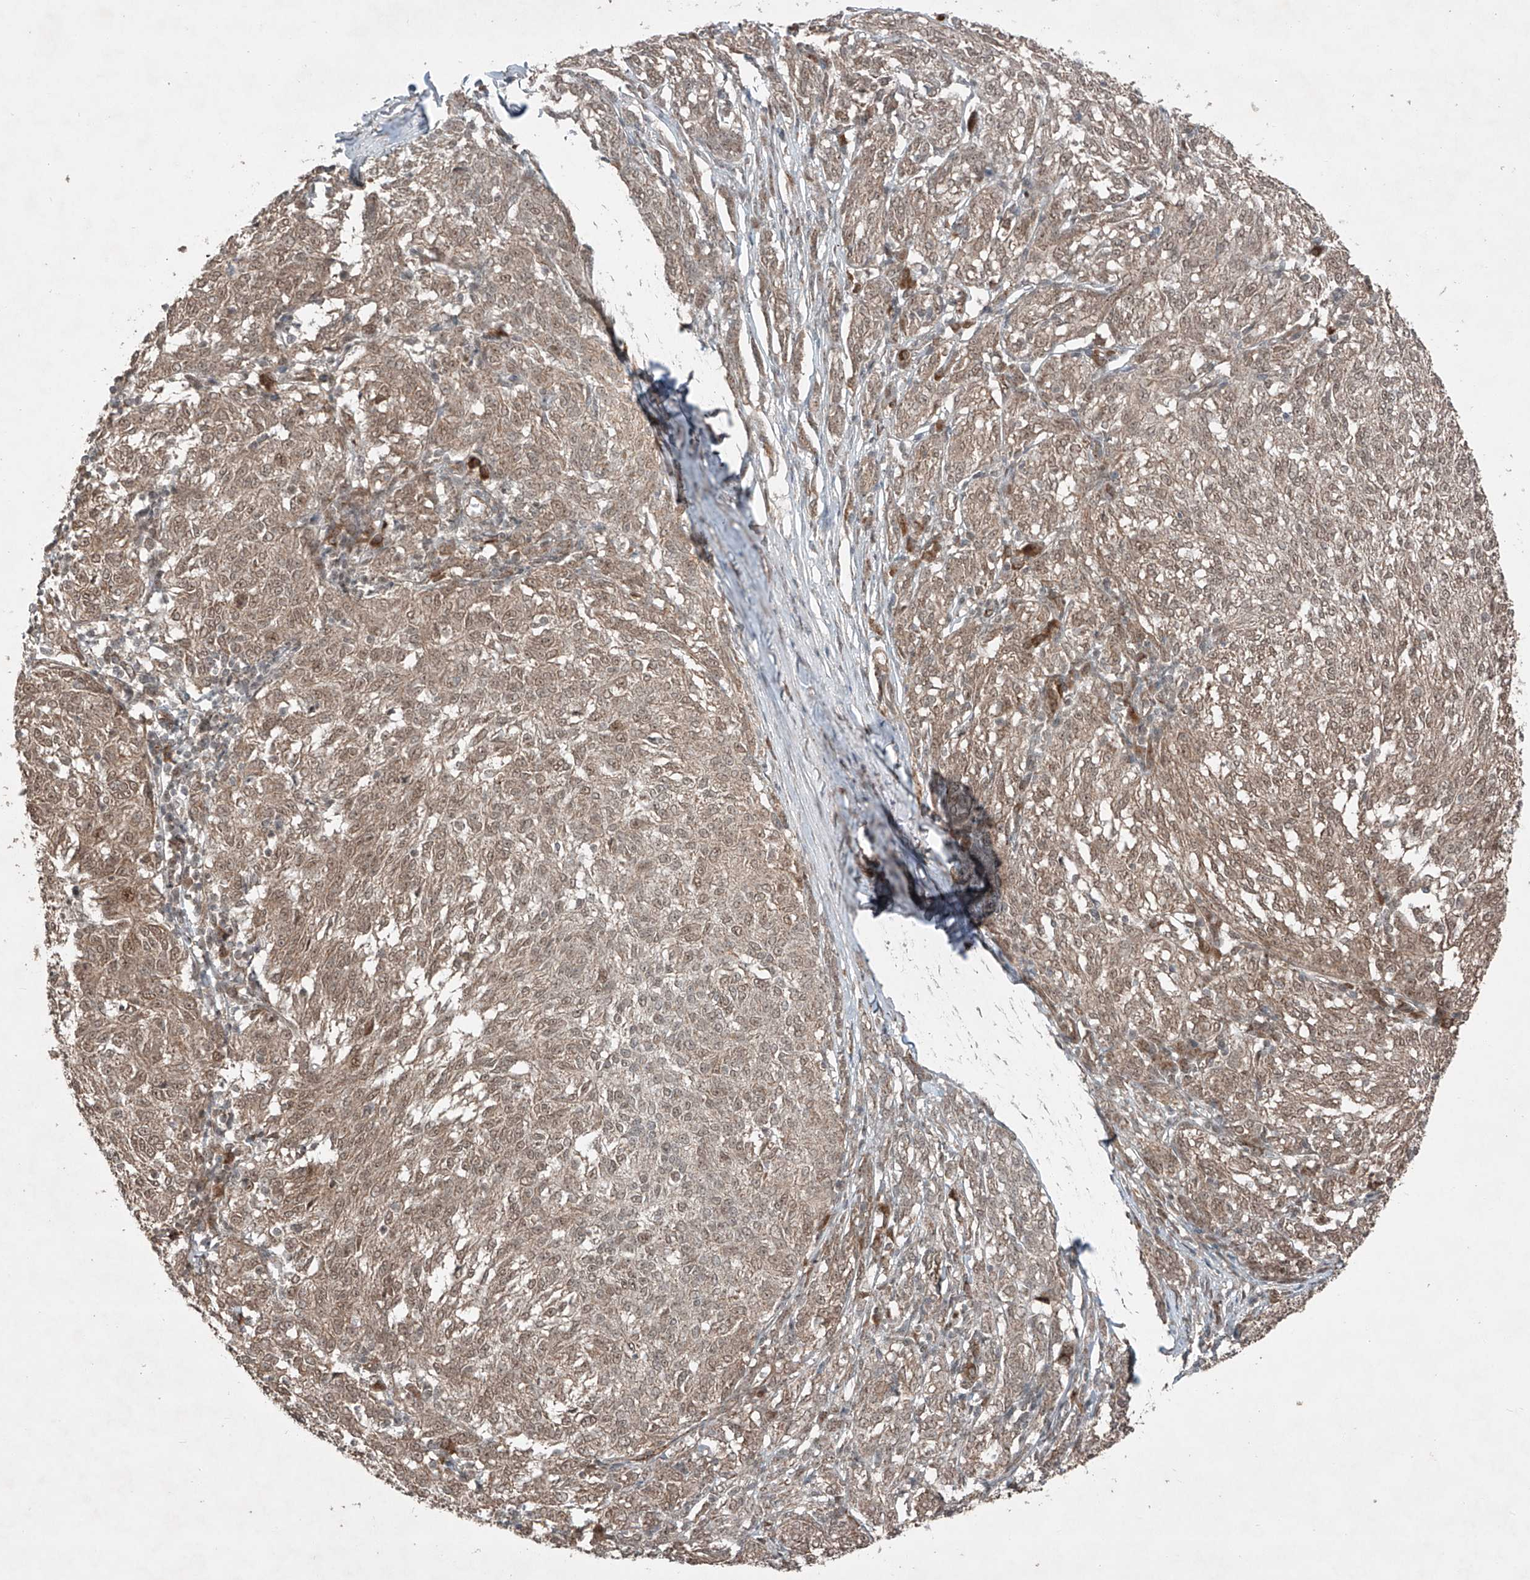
{"staining": {"intensity": "weak", "quantity": ">75%", "location": "cytoplasmic/membranous,nuclear"}, "tissue": "melanoma", "cell_type": "Tumor cells", "image_type": "cancer", "snomed": [{"axis": "morphology", "description": "Malignant melanoma, NOS"}, {"axis": "topography", "description": "Skin"}], "caption": "Protein staining of melanoma tissue reveals weak cytoplasmic/membranous and nuclear staining in about >75% of tumor cells.", "gene": "ZNF620", "patient": {"sex": "female", "age": 72}}